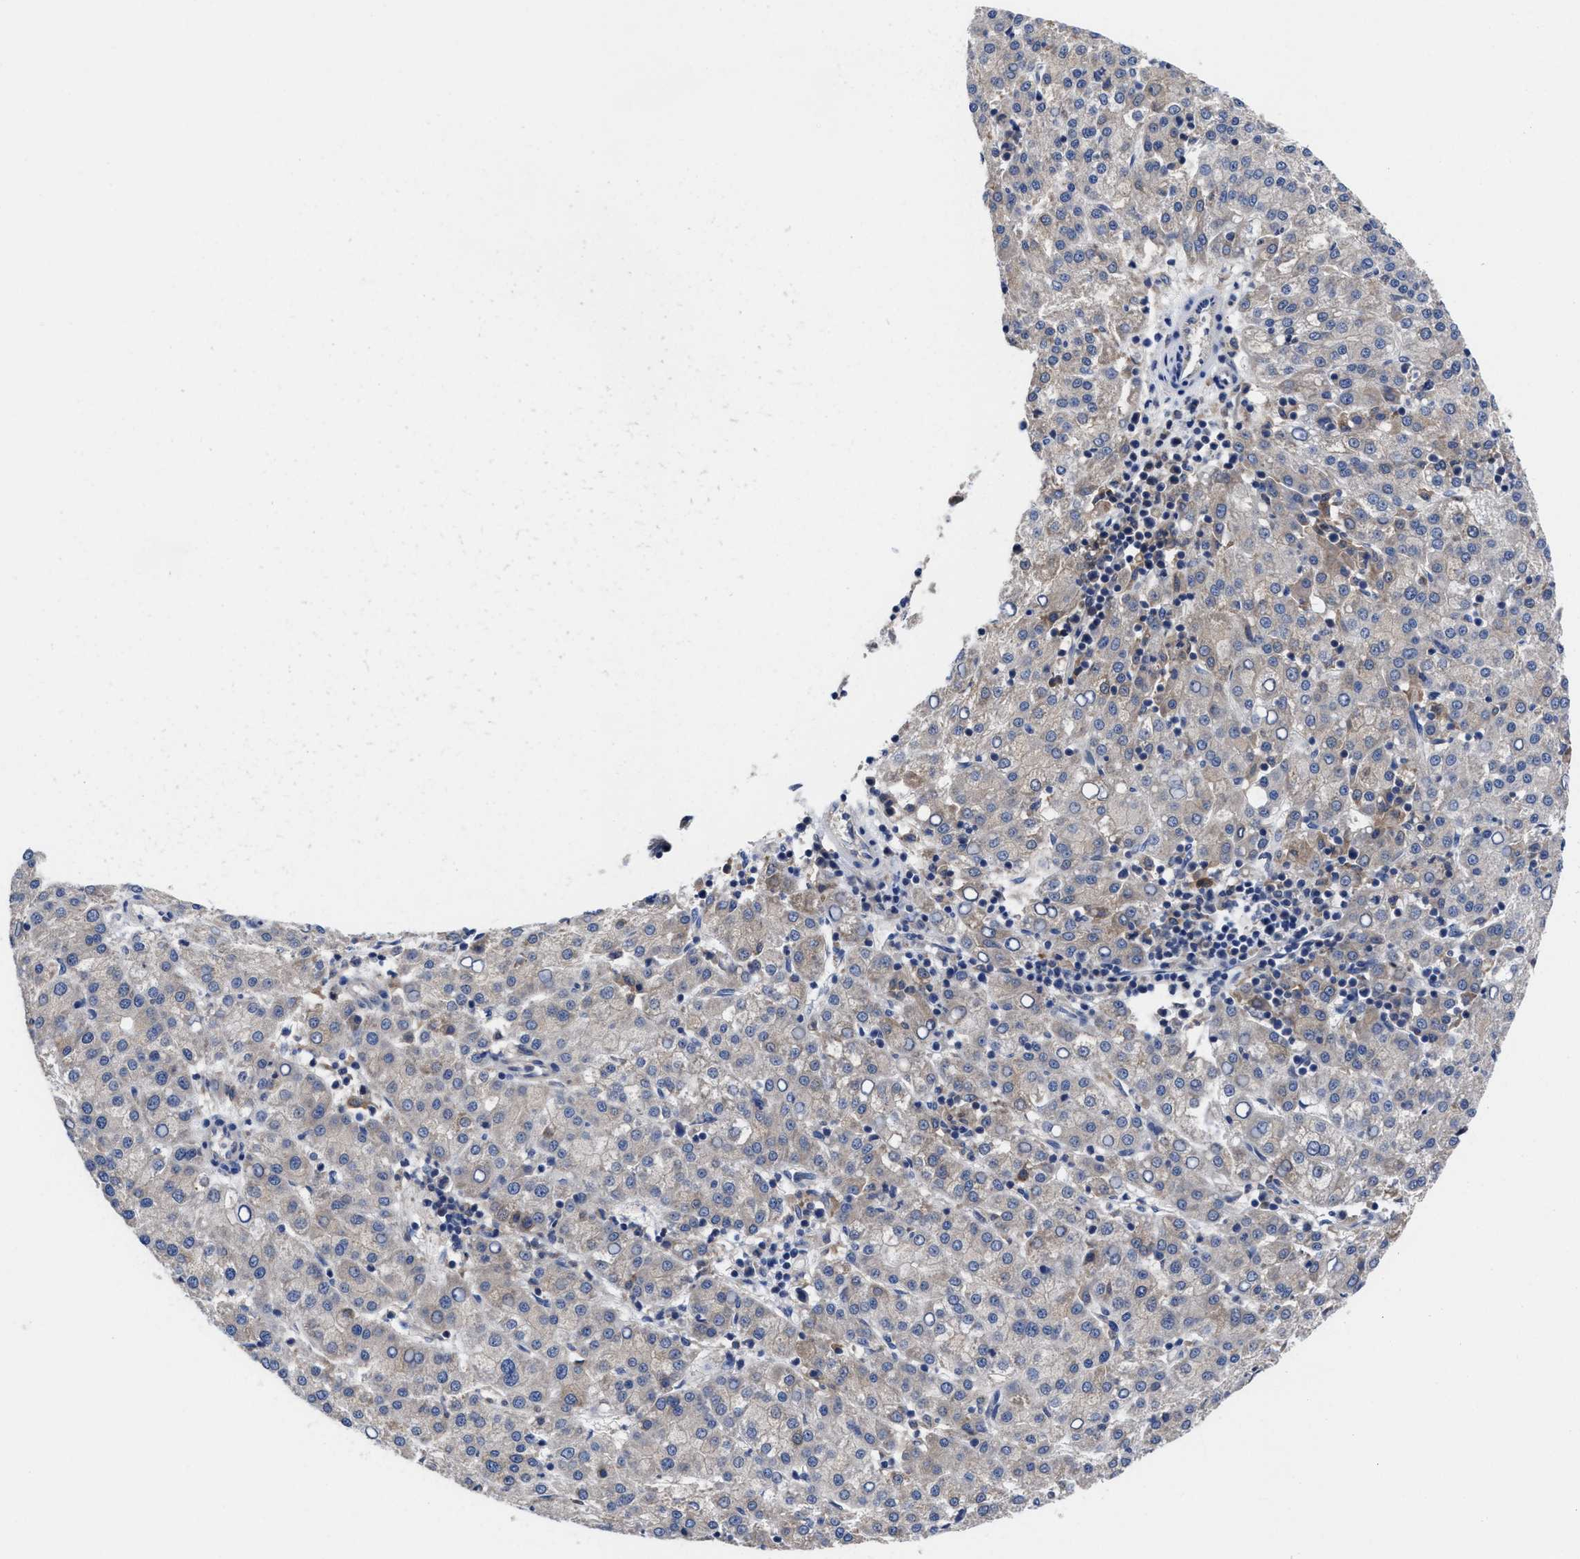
{"staining": {"intensity": "weak", "quantity": "<25%", "location": "cytoplasmic/membranous"}, "tissue": "liver cancer", "cell_type": "Tumor cells", "image_type": "cancer", "snomed": [{"axis": "morphology", "description": "Carcinoma, Hepatocellular, NOS"}, {"axis": "topography", "description": "Liver"}], "caption": "Immunohistochemical staining of human liver hepatocellular carcinoma displays no significant staining in tumor cells.", "gene": "TXNDC17", "patient": {"sex": "female", "age": 58}}